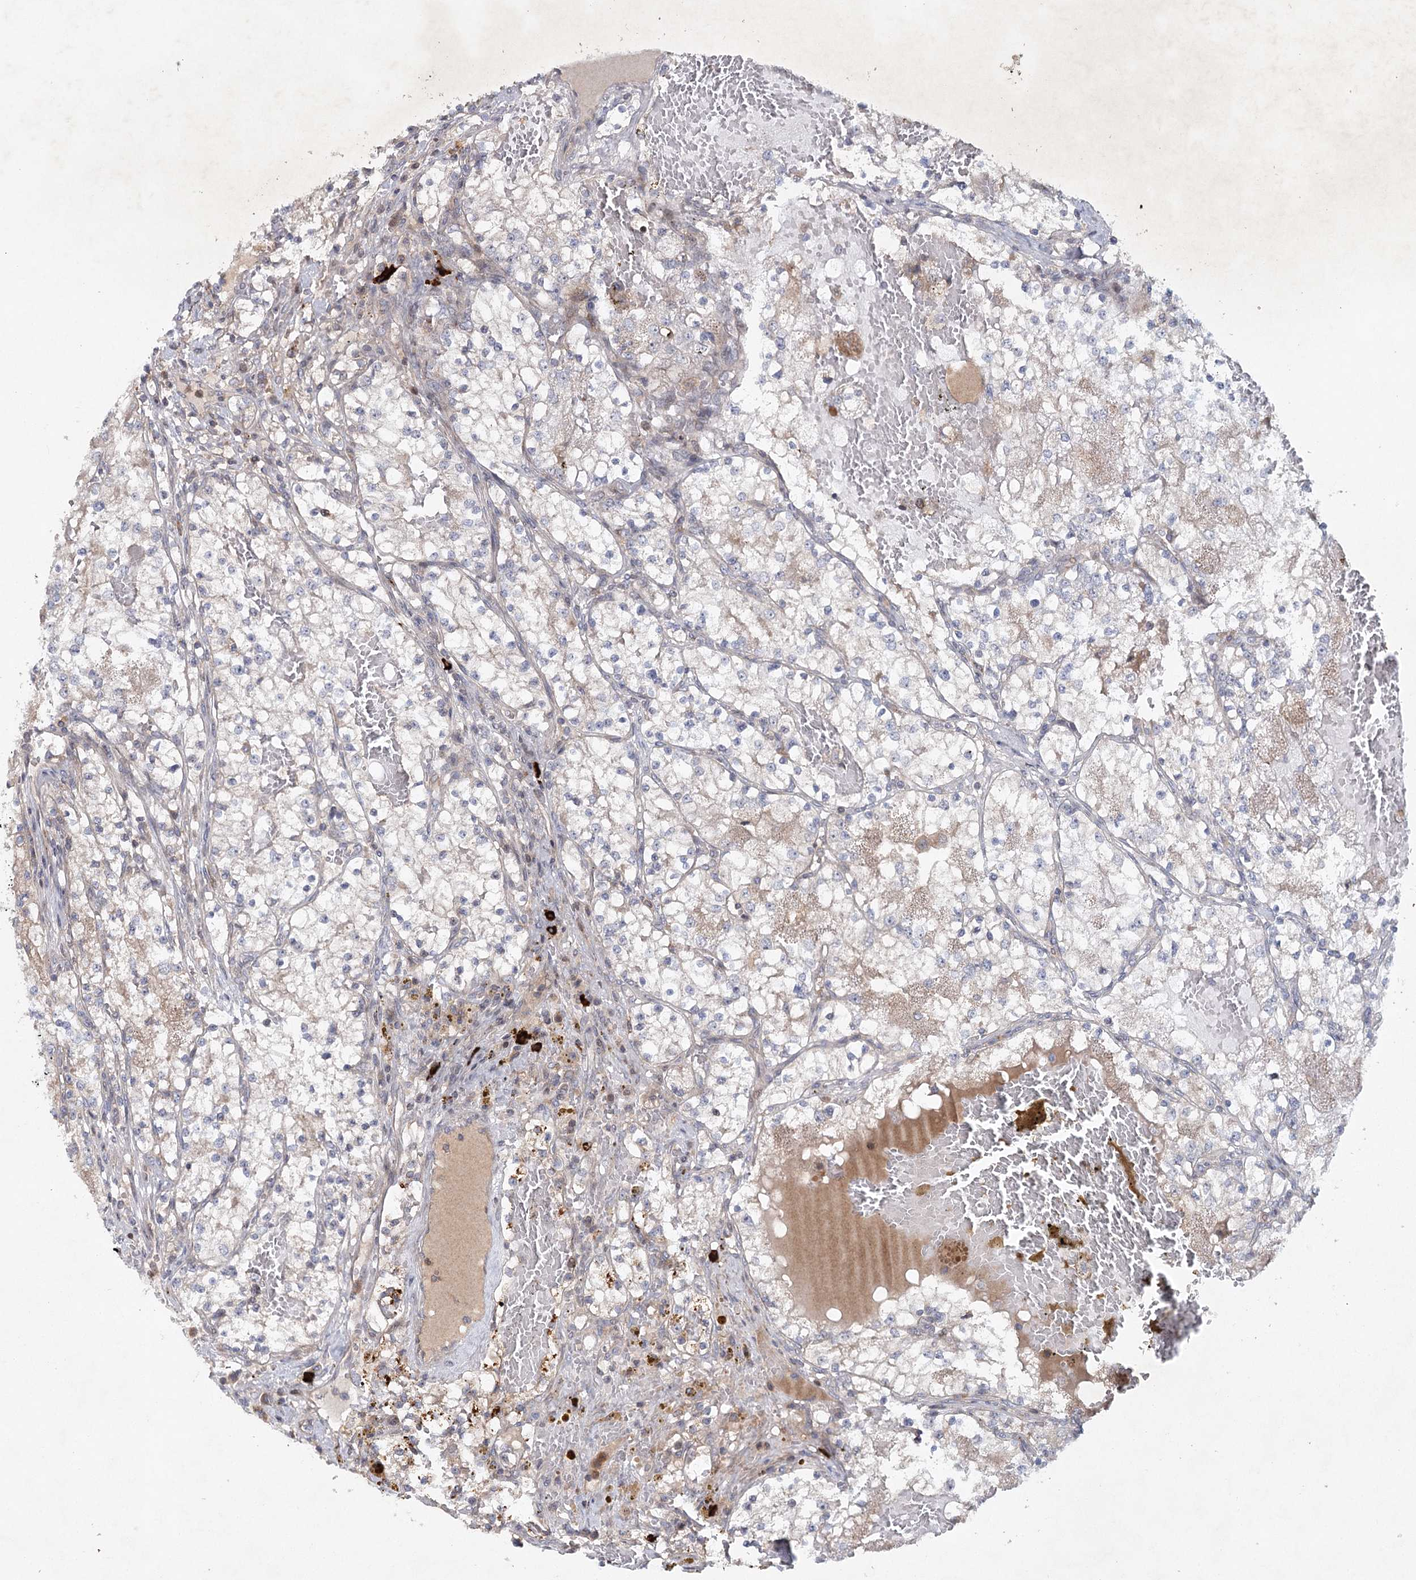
{"staining": {"intensity": "weak", "quantity": "<25%", "location": "cytoplasmic/membranous"}, "tissue": "renal cancer", "cell_type": "Tumor cells", "image_type": "cancer", "snomed": [{"axis": "morphology", "description": "Normal tissue, NOS"}, {"axis": "morphology", "description": "Adenocarcinoma, NOS"}, {"axis": "topography", "description": "Kidney"}], "caption": "A photomicrograph of adenocarcinoma (renal) stained for a protein displays no brown staining in tumor cells. (Stains: DAB IHC with hematoxylin counter stain, Microscopy: brightfield microscopy at high magnification).", "gene": "MAP3K13", "patient": {"sex": "male", "age": 68}}